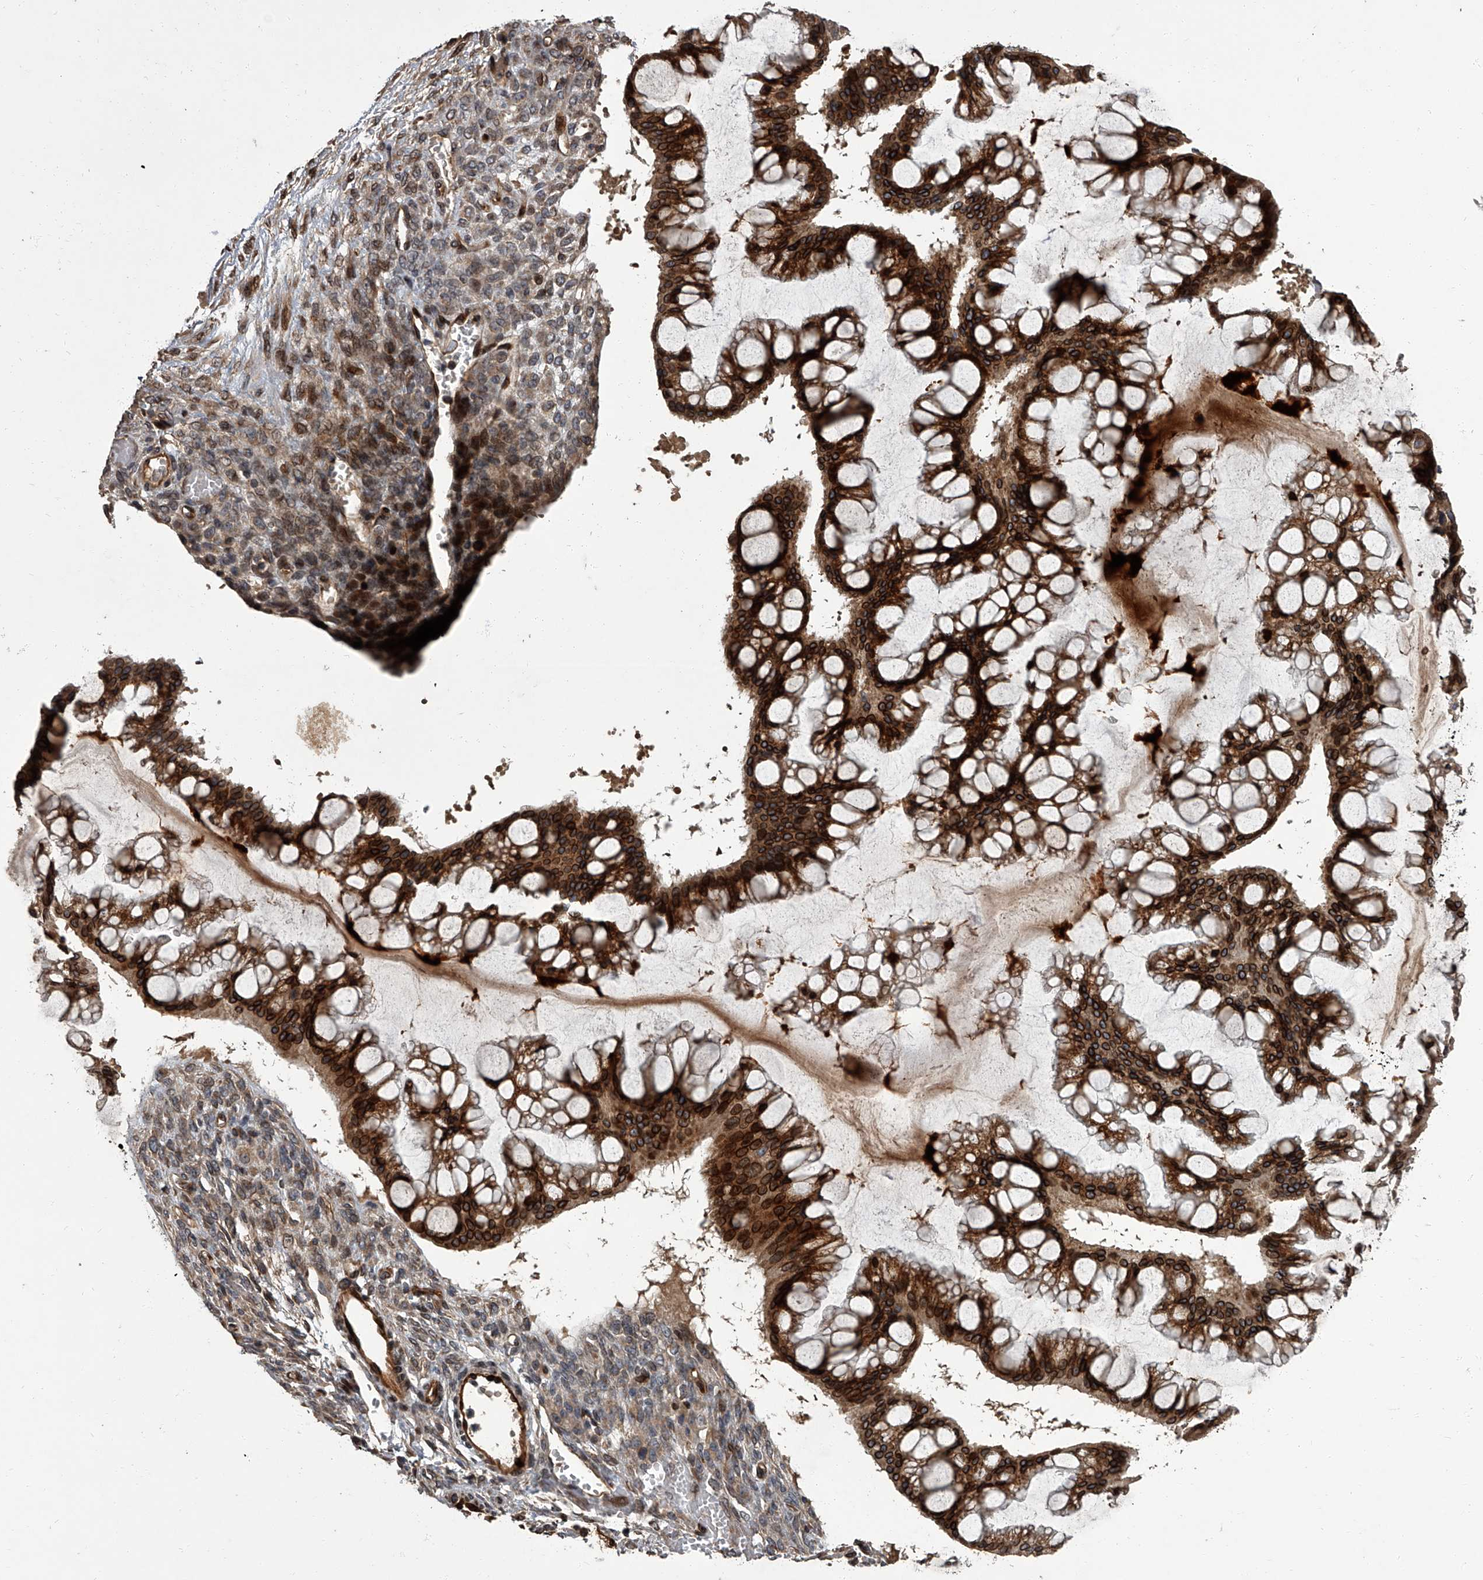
{"staining": {"intensity": "strong", "quantity": ">75%", "location": "cytoplasmic/membranous,nuclear"}, "tissue": "ovarian cancer", "cell_type": "Tumor cells", "image_type": "cancer", "snomed": [{"axis": "morphology", "description": "Cystadenocarcinoma, mucinous, NOS"}, {"axis": "topography", "description": "Ovary"}], "caption": "Protein expression by IHC displays strong cytoplasmic/membranous and nuclear positivity in approximately >75% of tumor cells in ovarian cancer. (Brightfield microscopy of DAB IHC at high magnification).", "gene": "LRRC8C", "patient": {"sex": "female", "age": 73}}